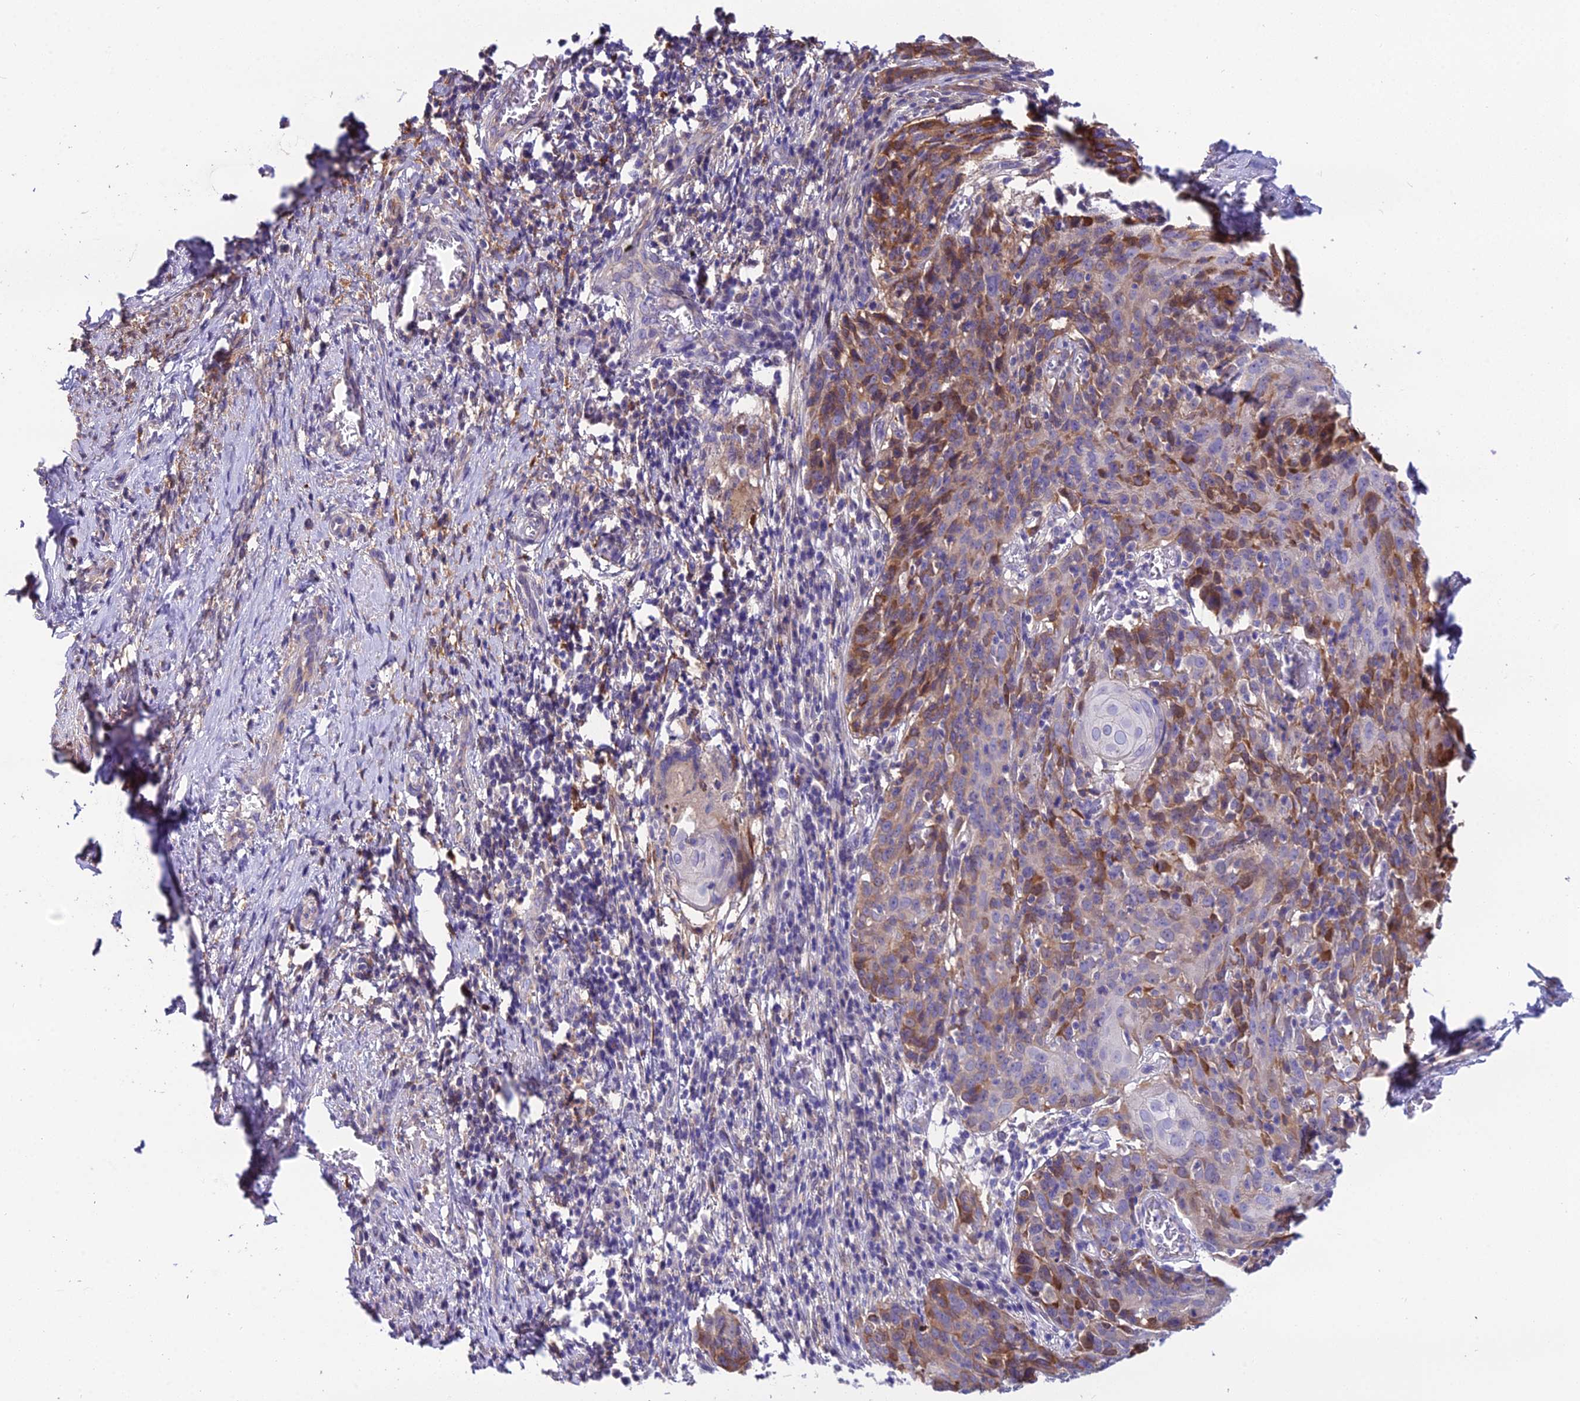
{"staining": {"intensity": "moderate", "quantity": "25%-75%", "location": "cytoplasmic/membranous"}, "tissue": "cervical cancer", "cell_type": "Tumor cells", "image_type": "cancer", "snomed": [{"axis": "morphology", "description": "Squamous cell carcinoma, NOS"}, {"axis": "topography", "description": "Cervix"}], "caption": "A micrograph of squamous cell carcinoma (cervical) stained for a protein demonstrates moderate cytoplasmic/membranous brown staining in tumor cells.", "gene": "MB21D2", "patient": {"sex": "female", "age": 50}}